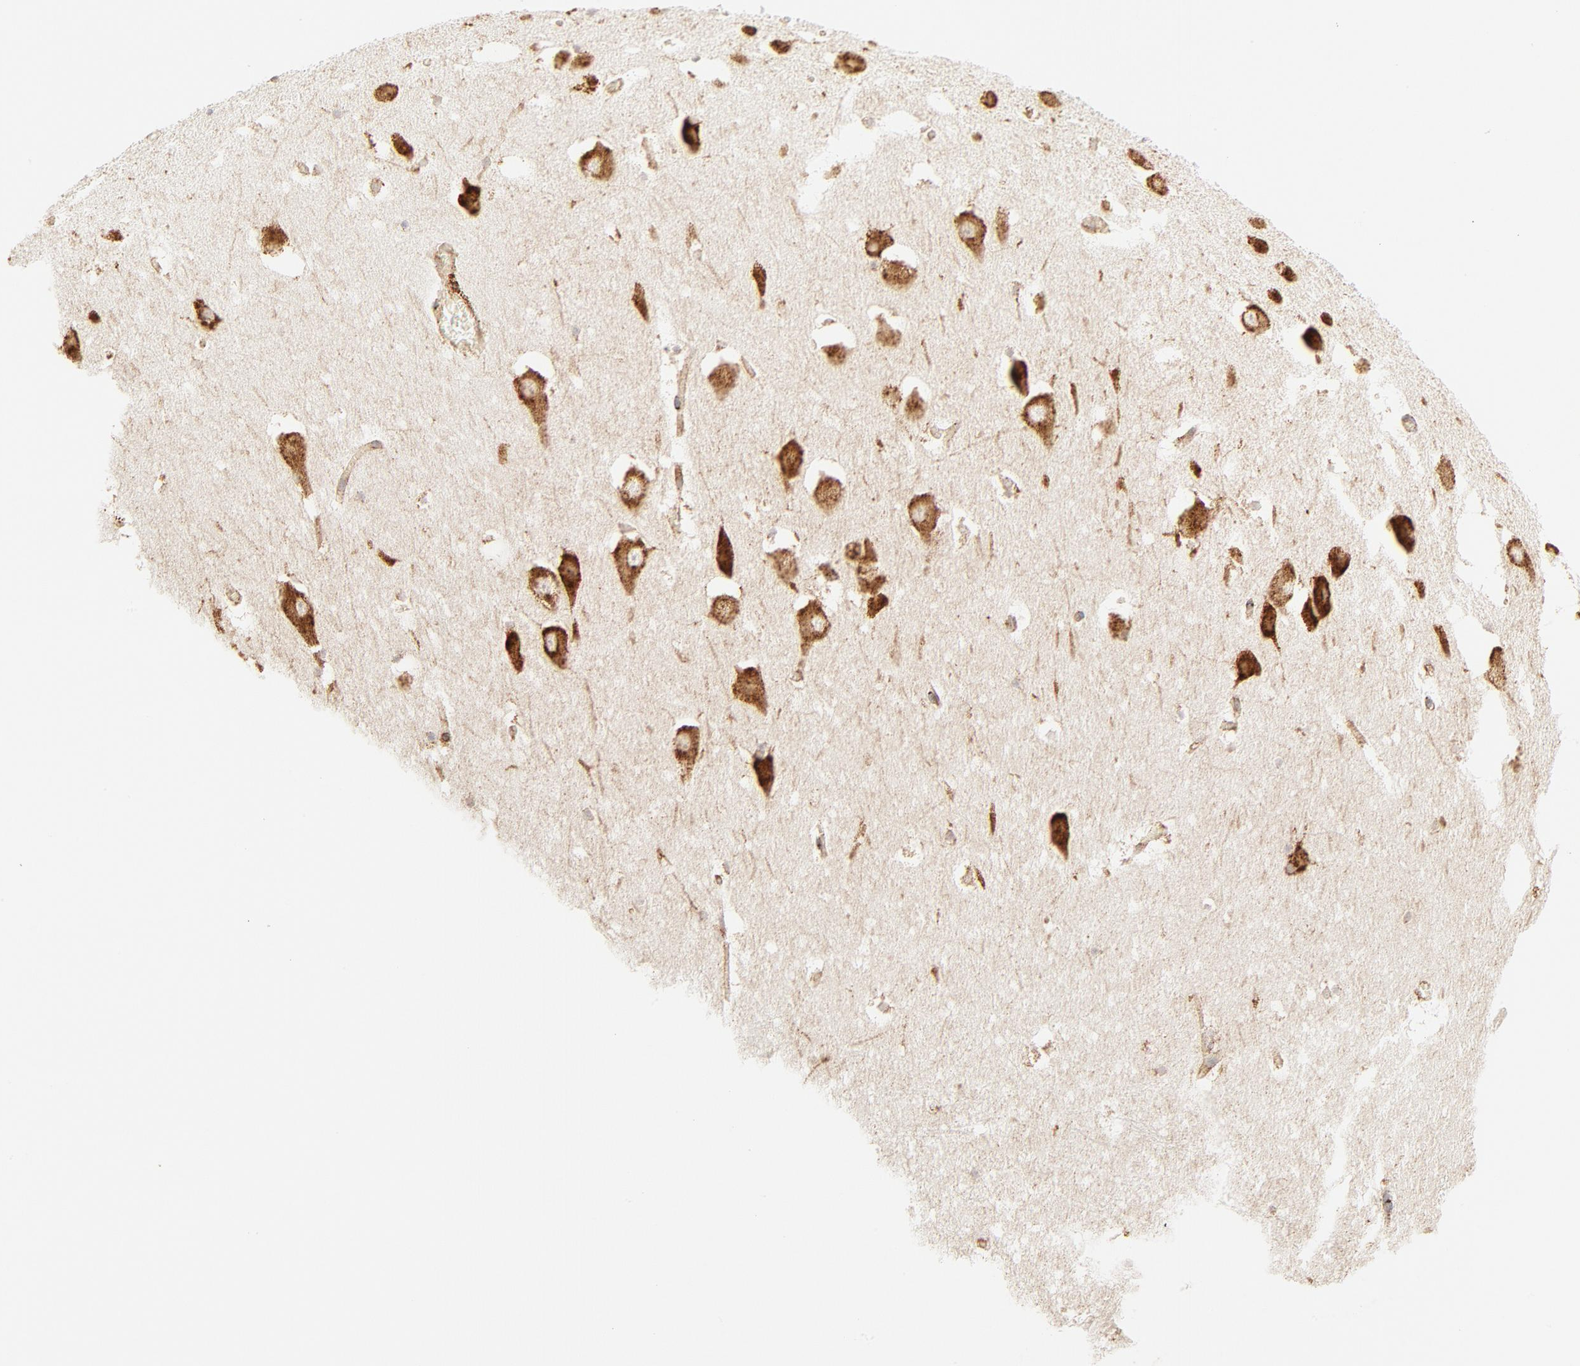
{"staining": {"intensity": "negative", "quantity": "none", "location": "none"}, "tissue": "hippocampus", "cell_type": "Glial cells", "image_type": "normal", "snomed": [{"axis": "morphology", "description": "Normal tissue, NOS"}, {"axis": "topography", "description": "Hippocampus"}], "caption": "Immunohistochemistry of unremarkable hippocampus exhibits no expression in glial cells. Brightfield microscopy of immunohistochemistry (IHC) stained with DAB (brown) and hematoxylin (blue), captured at high magnification.", "gene": "PARP12", "patient": {"sex": "male", "age": 45}}